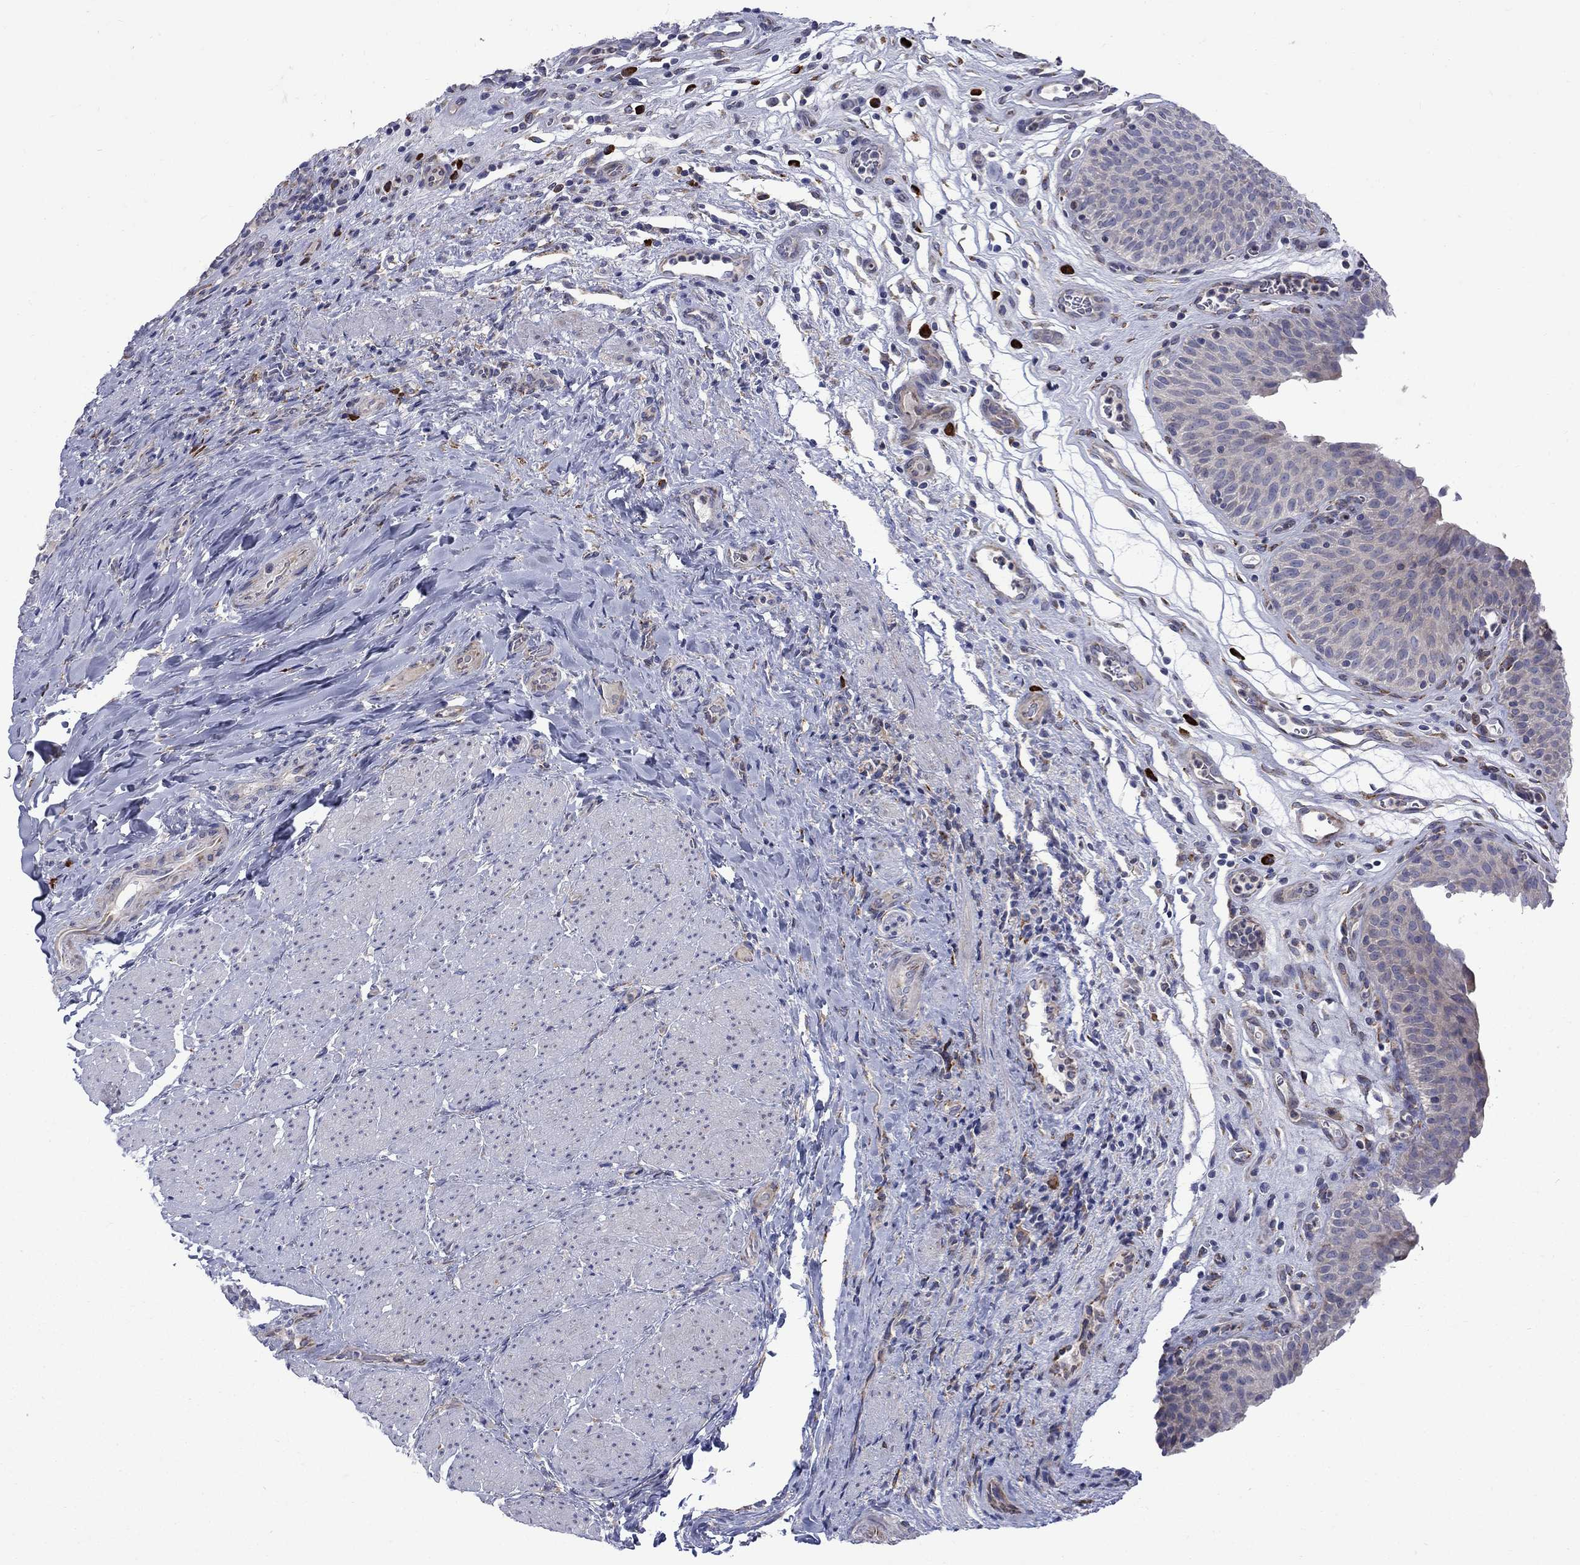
{"staining": {"intensity": "negative", "quantity": "none", "location": "none"}, "tissue": "urinary bladder", "cell_type": "Urothelial cells", "image_type": "normal", "snomed": [{"axis": "morphology", "description": "Normal tissue, NOS"}, {"axis": "topography", "description": "Urinary bladder"}], "caption": "A histopathology image of human urinary bladder is negative for staining in urothelial cells. The staining is performed using DAB brown chromogen with nuclei counter-stained in using hematoxylin.", "gene": "ASNS", "patient": {"sex": "male", "age": 66}}